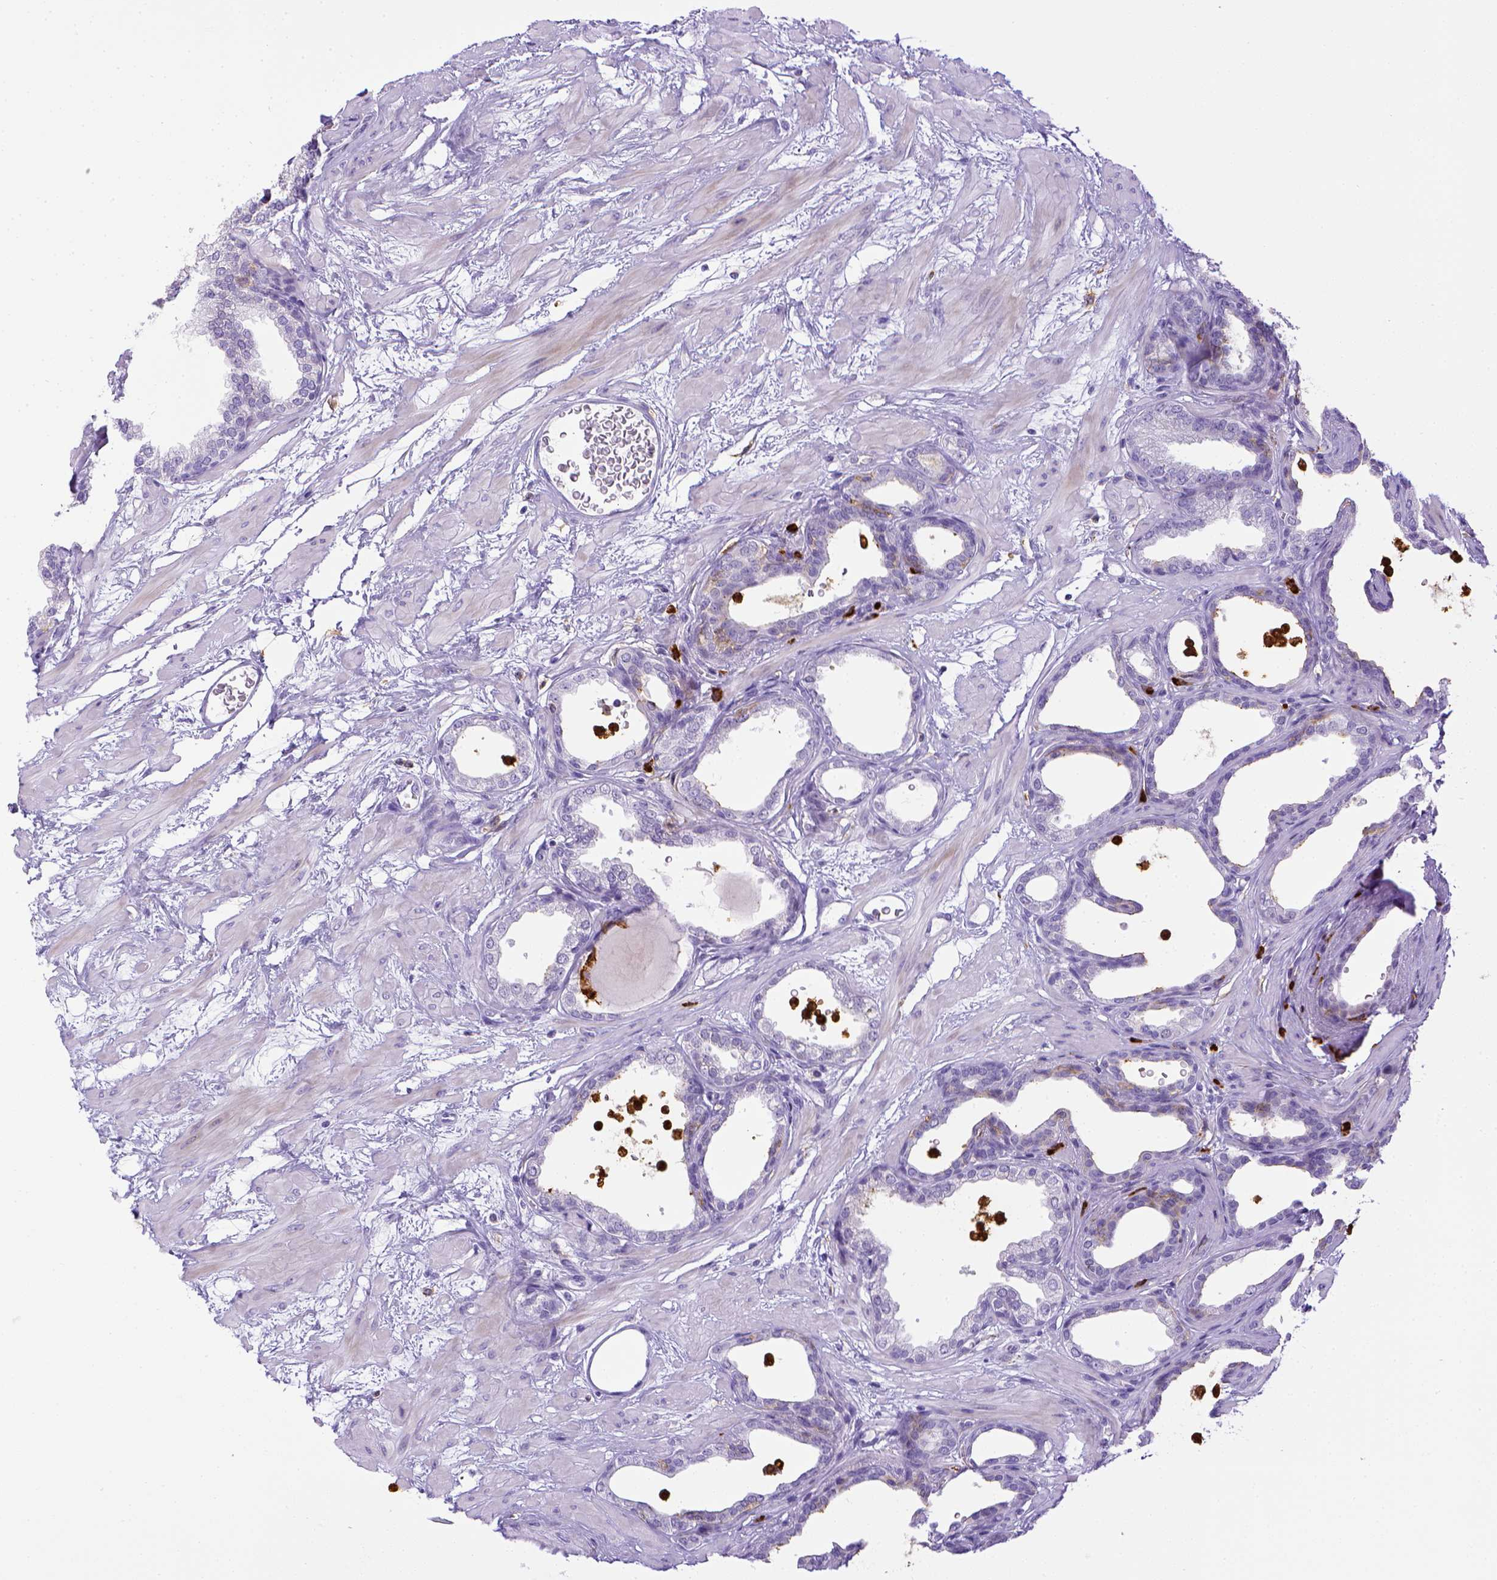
{"staining": {"intensity": "negative", "quantity": "none", "location": "none"}, "tissue": "prostate", "cell_type": "Glandular cells", "image_type": "normal", "snomed": [{"axis": "morphology", "description": "Normal tissue, NOS"}, {"axis": "topography", "description": "Prostate"}], "caption": "This photomicrograph is of normal prostate stained with immunohistochemistry to label a protein in brown with the nuclei are counter-stained blue. There is no positivity in glandular cells.", "gene": "ITGAM", "patient": {"sex": "male", "age": 37}}